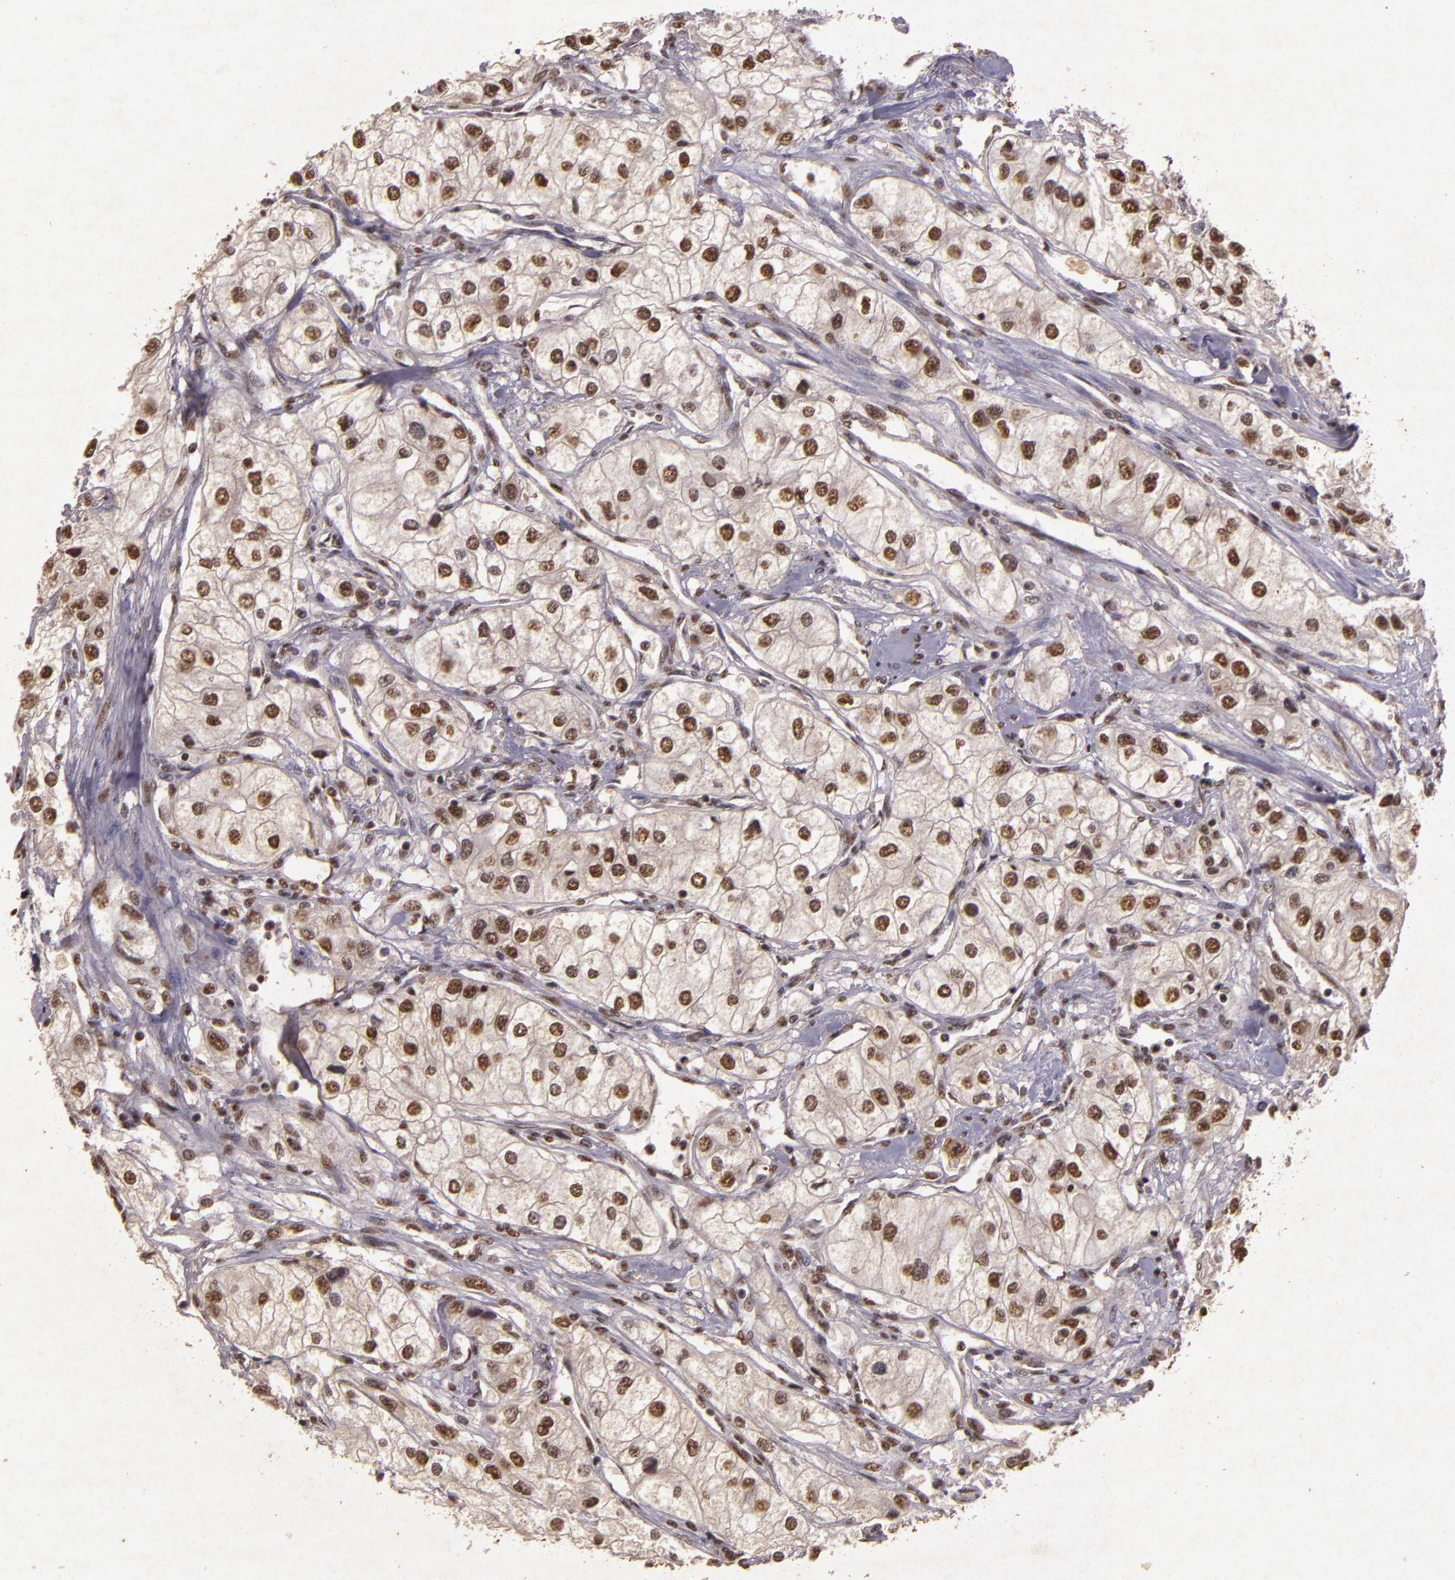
{"staining": {"intensity": "weak", "quantity": ">75%", "location": "nuclear"}, "tissue": "renal cancer", "cell_type": "Tumor cells", "image_type": "cancer", "snomed": [{"axis": "morphology", "description": "Adenocarcinoma, NOS"}, {"axis": "topography", "description": "Kidney"}], "caption": "This image demonstrates immunohistochemistry (IHC) staining of human renal cancer, with low weak nuclear expression in about >75% of tumor cells.", "gene": "CBX3", "patient": {"sex": "male", "age": 57}}